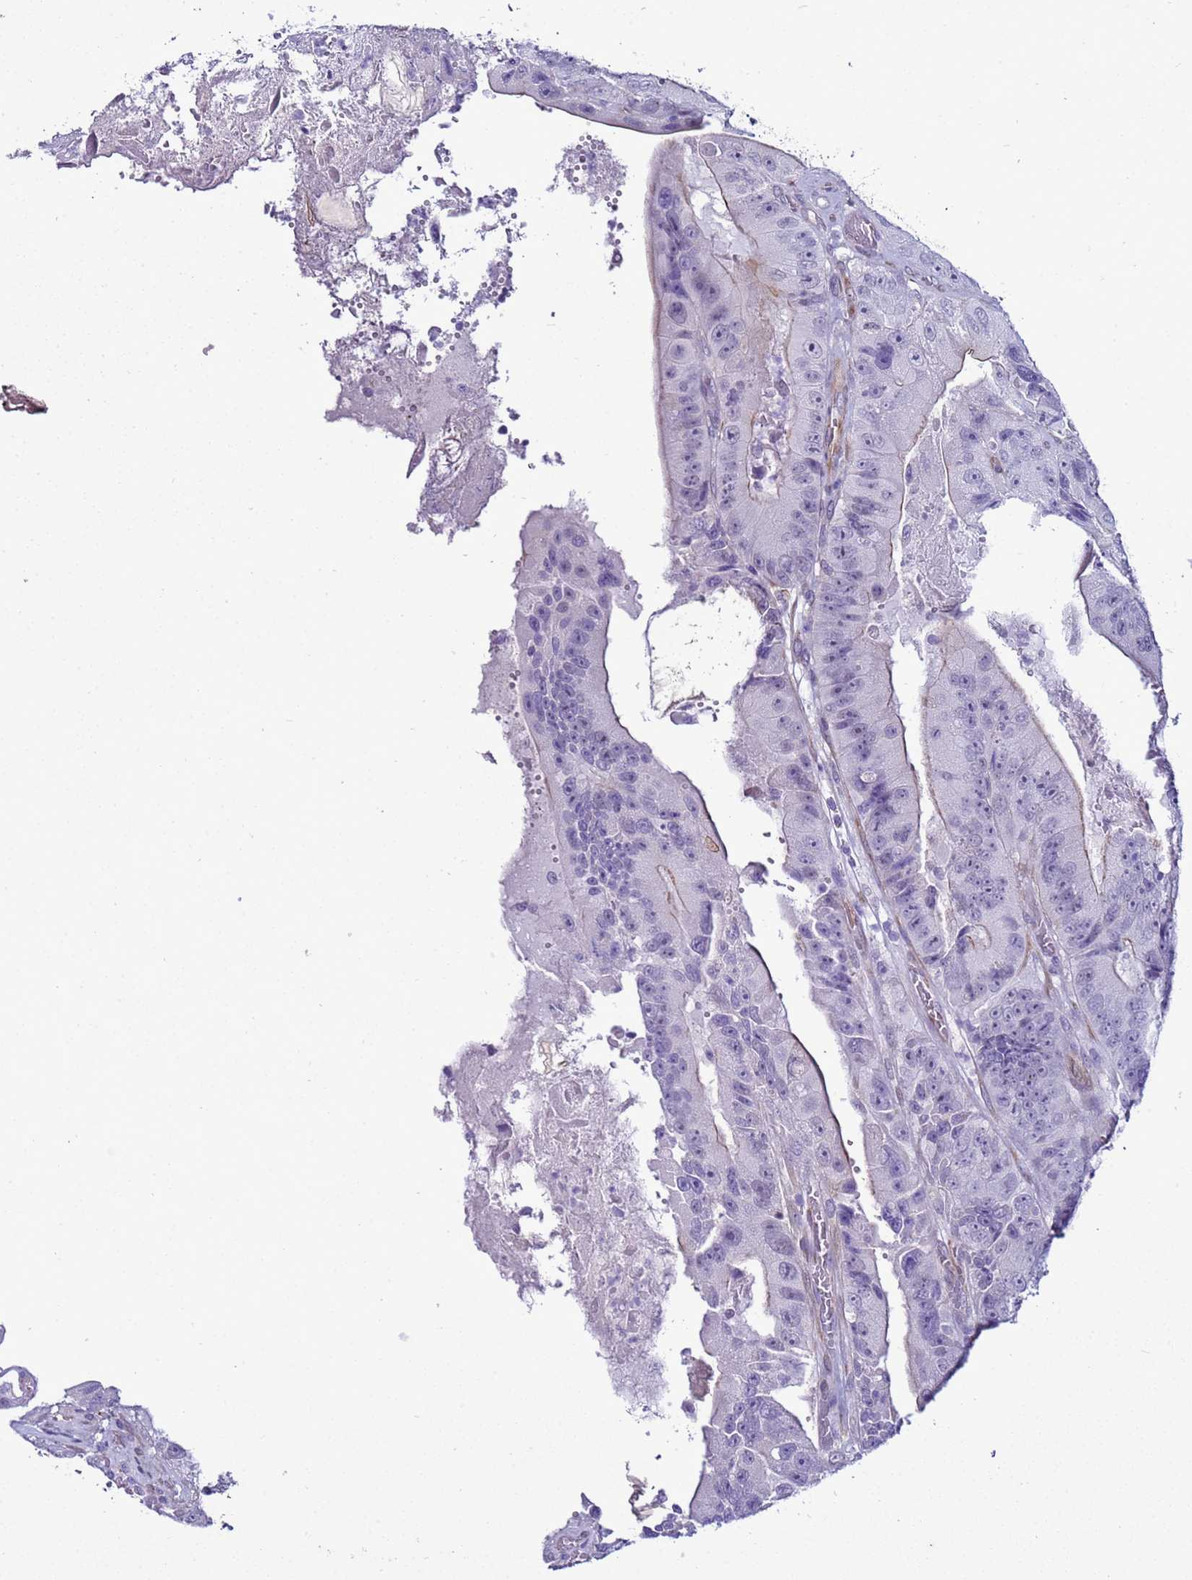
{"staining": {"intensity": "negative", "quantity": "none", "location": "none"}, "tissue": "colorectal cancer", "cell_type": "Tumor cells", "image_type": "cancer", "snomed": [{"axis": "morphology", "description": "Adenocarcinoma, NOS"}, {"axis": "topography", "description": "Colon"}], "caption": "DAB immunohistochemical staining of human adenocarcinoma (colorectal) displays no significant staining in tumor cells. (DAB immunohistochemistry (IHC), high magnification).", "gene": "LRRC10B", "patient": {"sex": "female", "age": 86}}